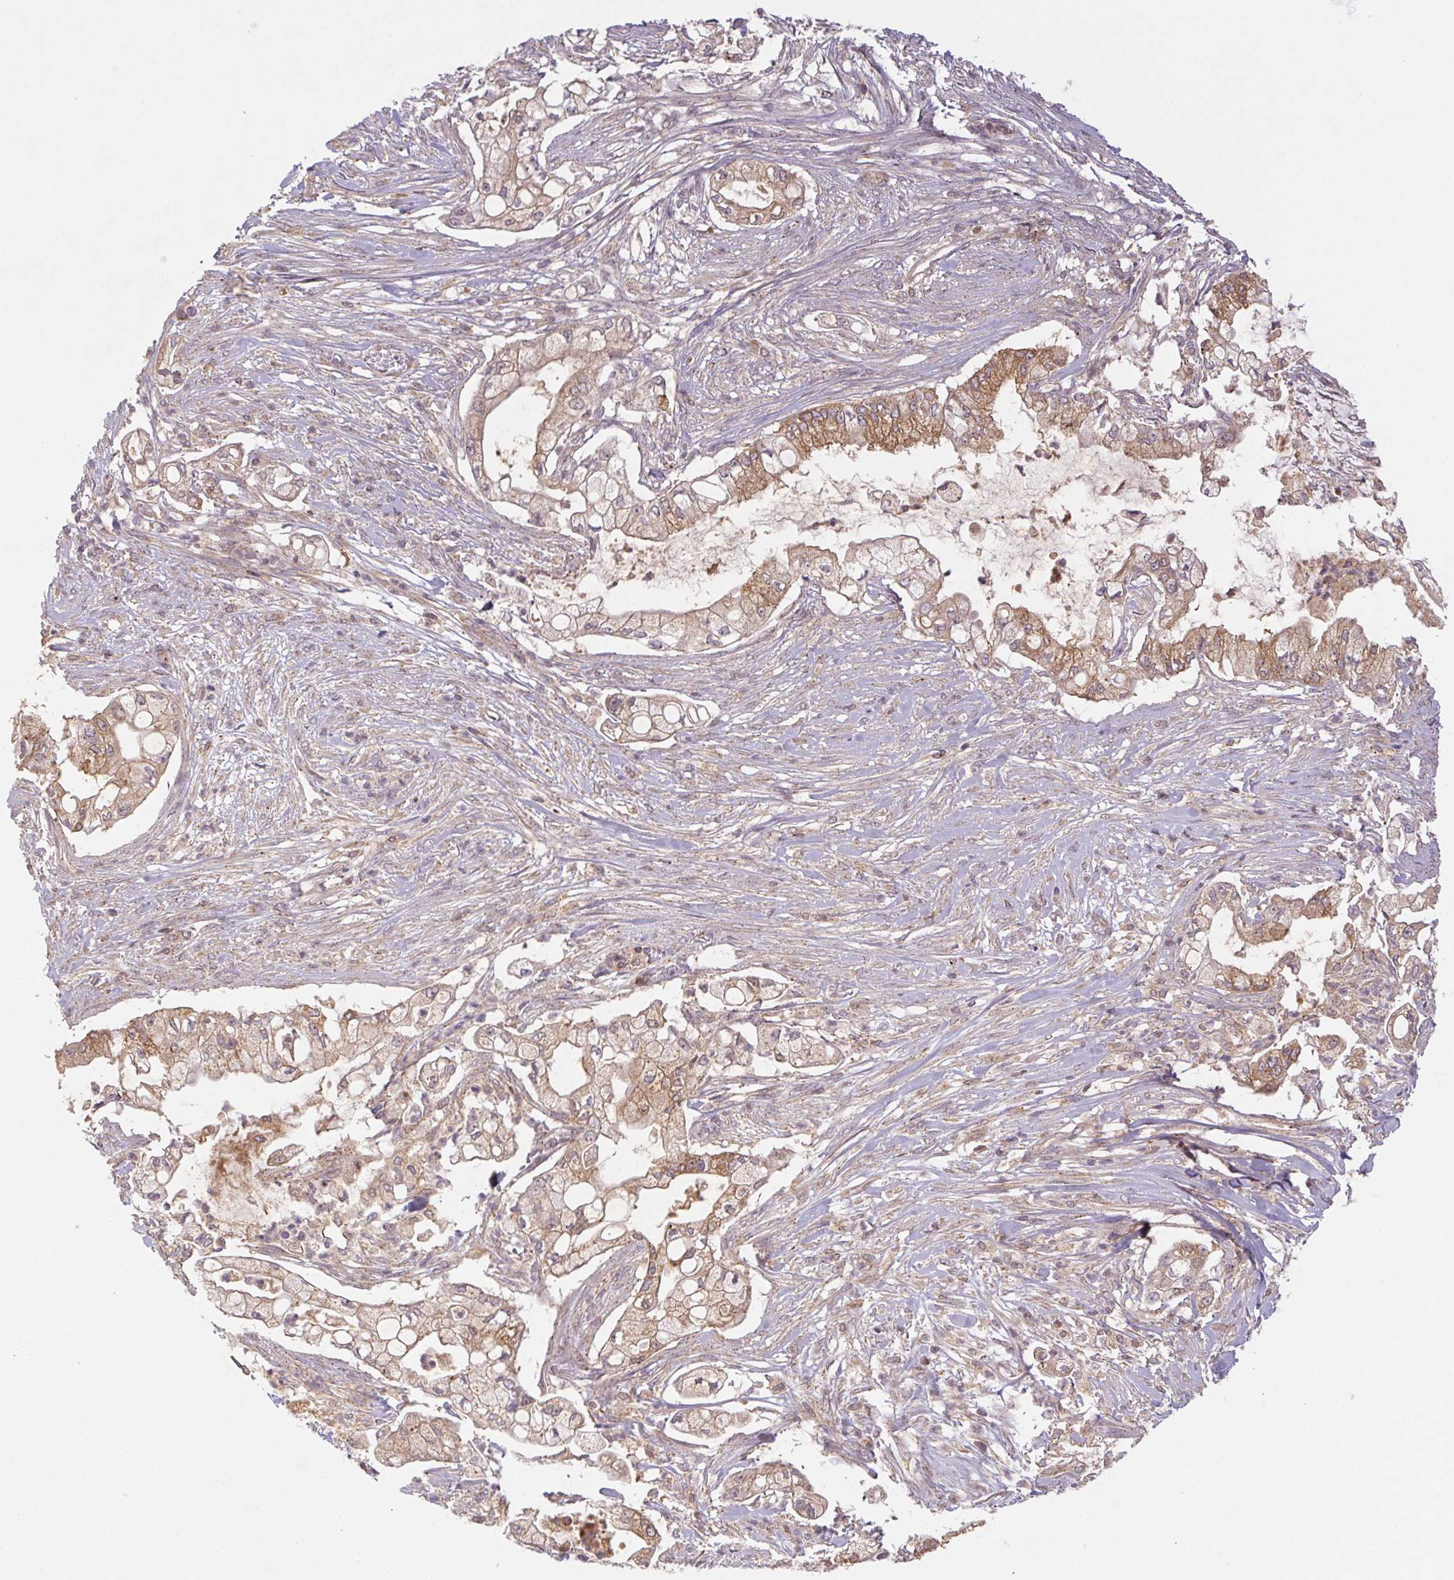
{"staining": {"intensity": "moderate", "quantity": ">75%", "location": "cytoplasmic/membranous"}, "tissue": "pancreatic cancer", "cell_type": "Tumor cells", "image_type": "cancer", "snomed": [{"axis": "morphology", "description": "Adenocarcinoma, NOS"}, {"axis": "topography", "description": "Pancreas"}], "caption": "IHC (DAB (3,3'-diaminobenzidine)) staining of pancreatic cancer displays moderate cytoplasmic/membranous protein staining in approximately >75% of tumor cells. The staining is performed using DAB (3,3'-diaminobenzidine) brown chromogen to label protein expression. The nuclei are counter-stained blue using hematoxylin.", "gene": "MTHFD1", "patient": {"sex": "female", "age": 69}}